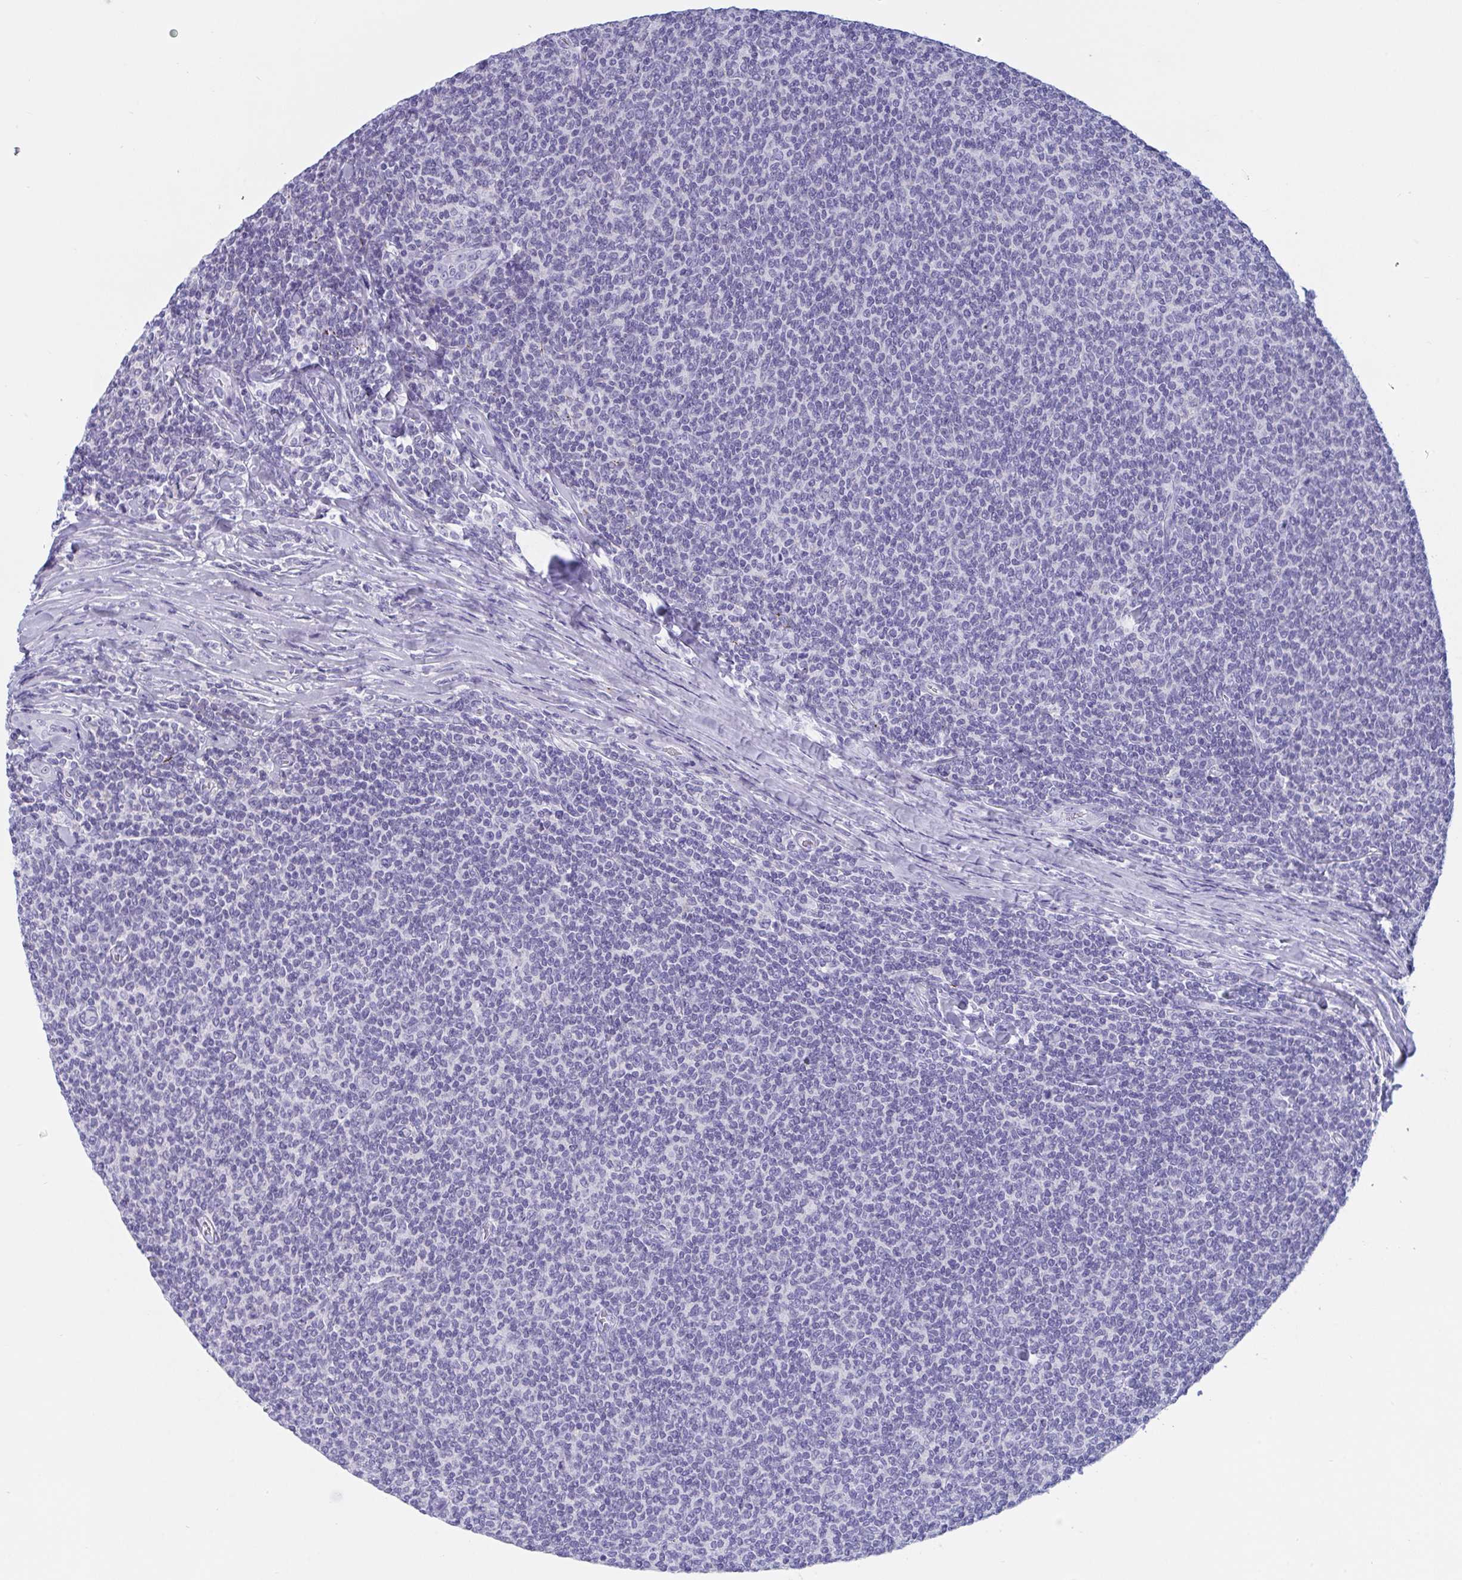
{"staining": {"intensity": "negative", "quantity": "none", "location": "none"}, "tissue": "lymphoma", "cell_type": "Tumor cells", "image_type": "cancer", "snomed": [{"axis": "morphology", "description": "Malignant lymphoma, non-Hodgkin's type, Low grade"}, {"axis": "topography", "description": "Lymph node"}], "caption": "Tumor cells show no significant staining in low-grade malignant lymphoma, non-Hodgkin's type.", "gene": "OXLD1", "patient": {"sex": "male", "age": 52}}